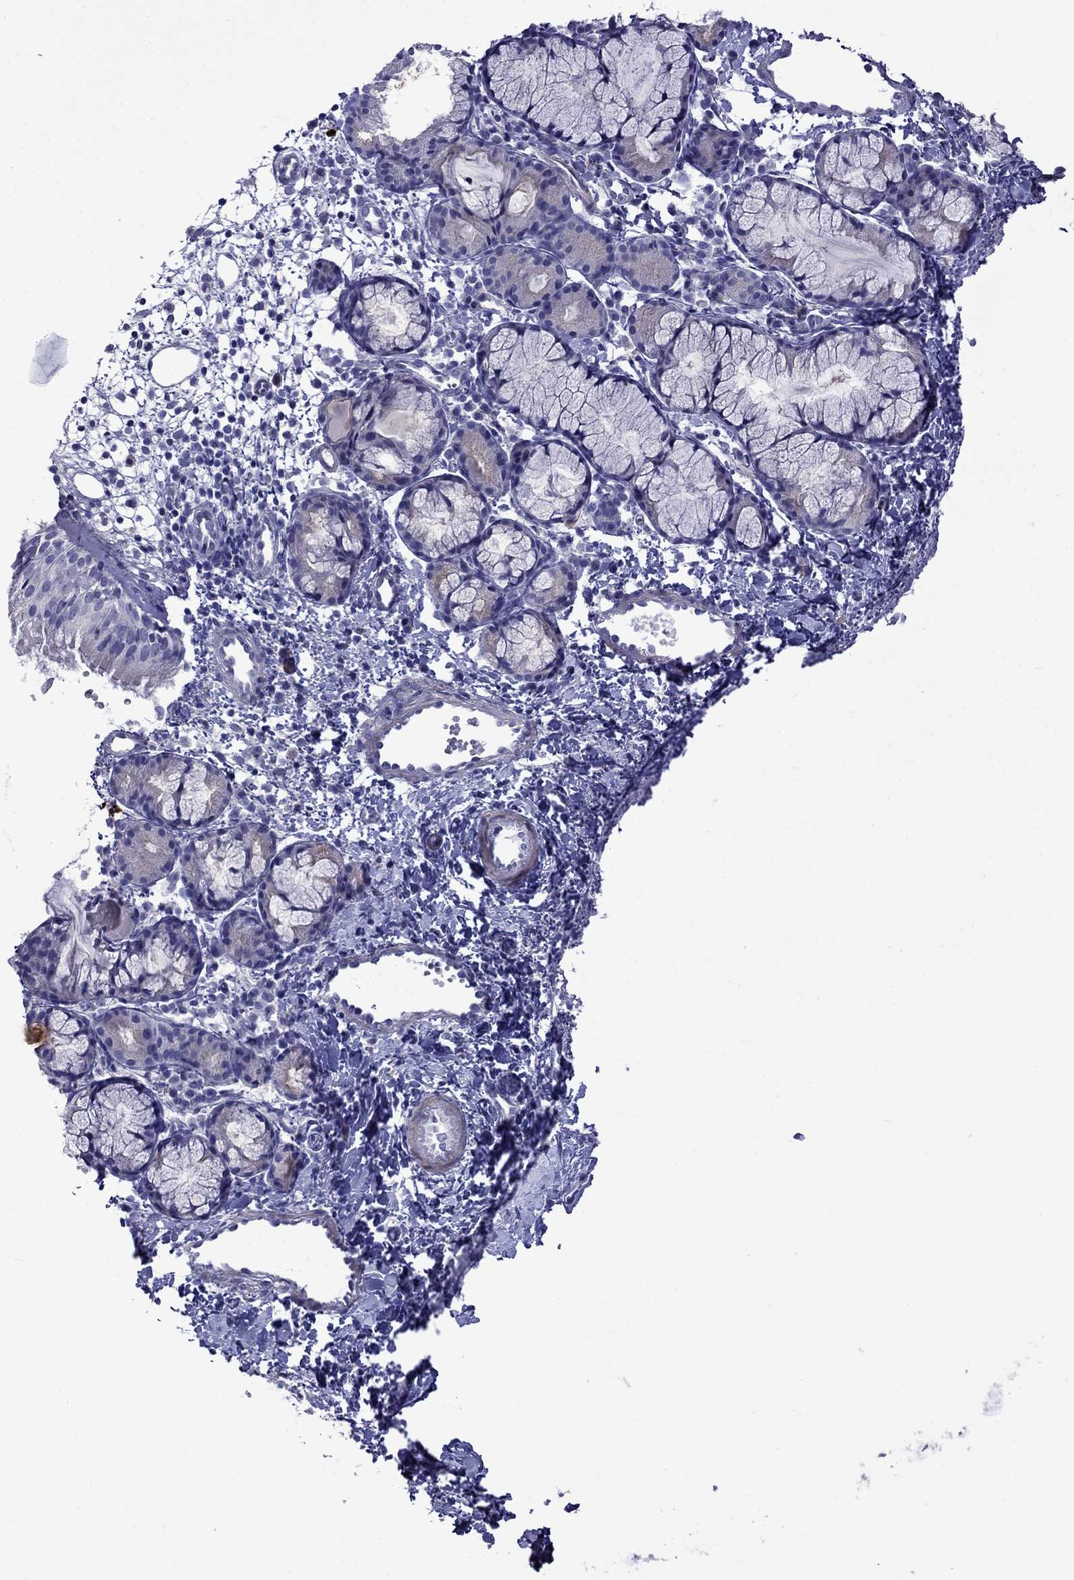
{"staining": {"intensity": "negative", "quantity": "none", "location": "none"}, "tissue": "nasopharynx", "cell_type": "Respiratory epithelial cells", "image_type": "normal", "snomed": [{"axis": "morphology", "description": "Normal tissue, NOS"}, {"axis": "topography", "description": "Nasopharynx"}], "caption": "Immunohistochemistry photomicrograph of normal human nasopharynx stained for a protein (brown), which displays no staining in respiratory epithelial cells. (IHC, brightfield microscopy, high magnification).", "gene": "STAR", "patient": {"sex": "male", "age": 9}}